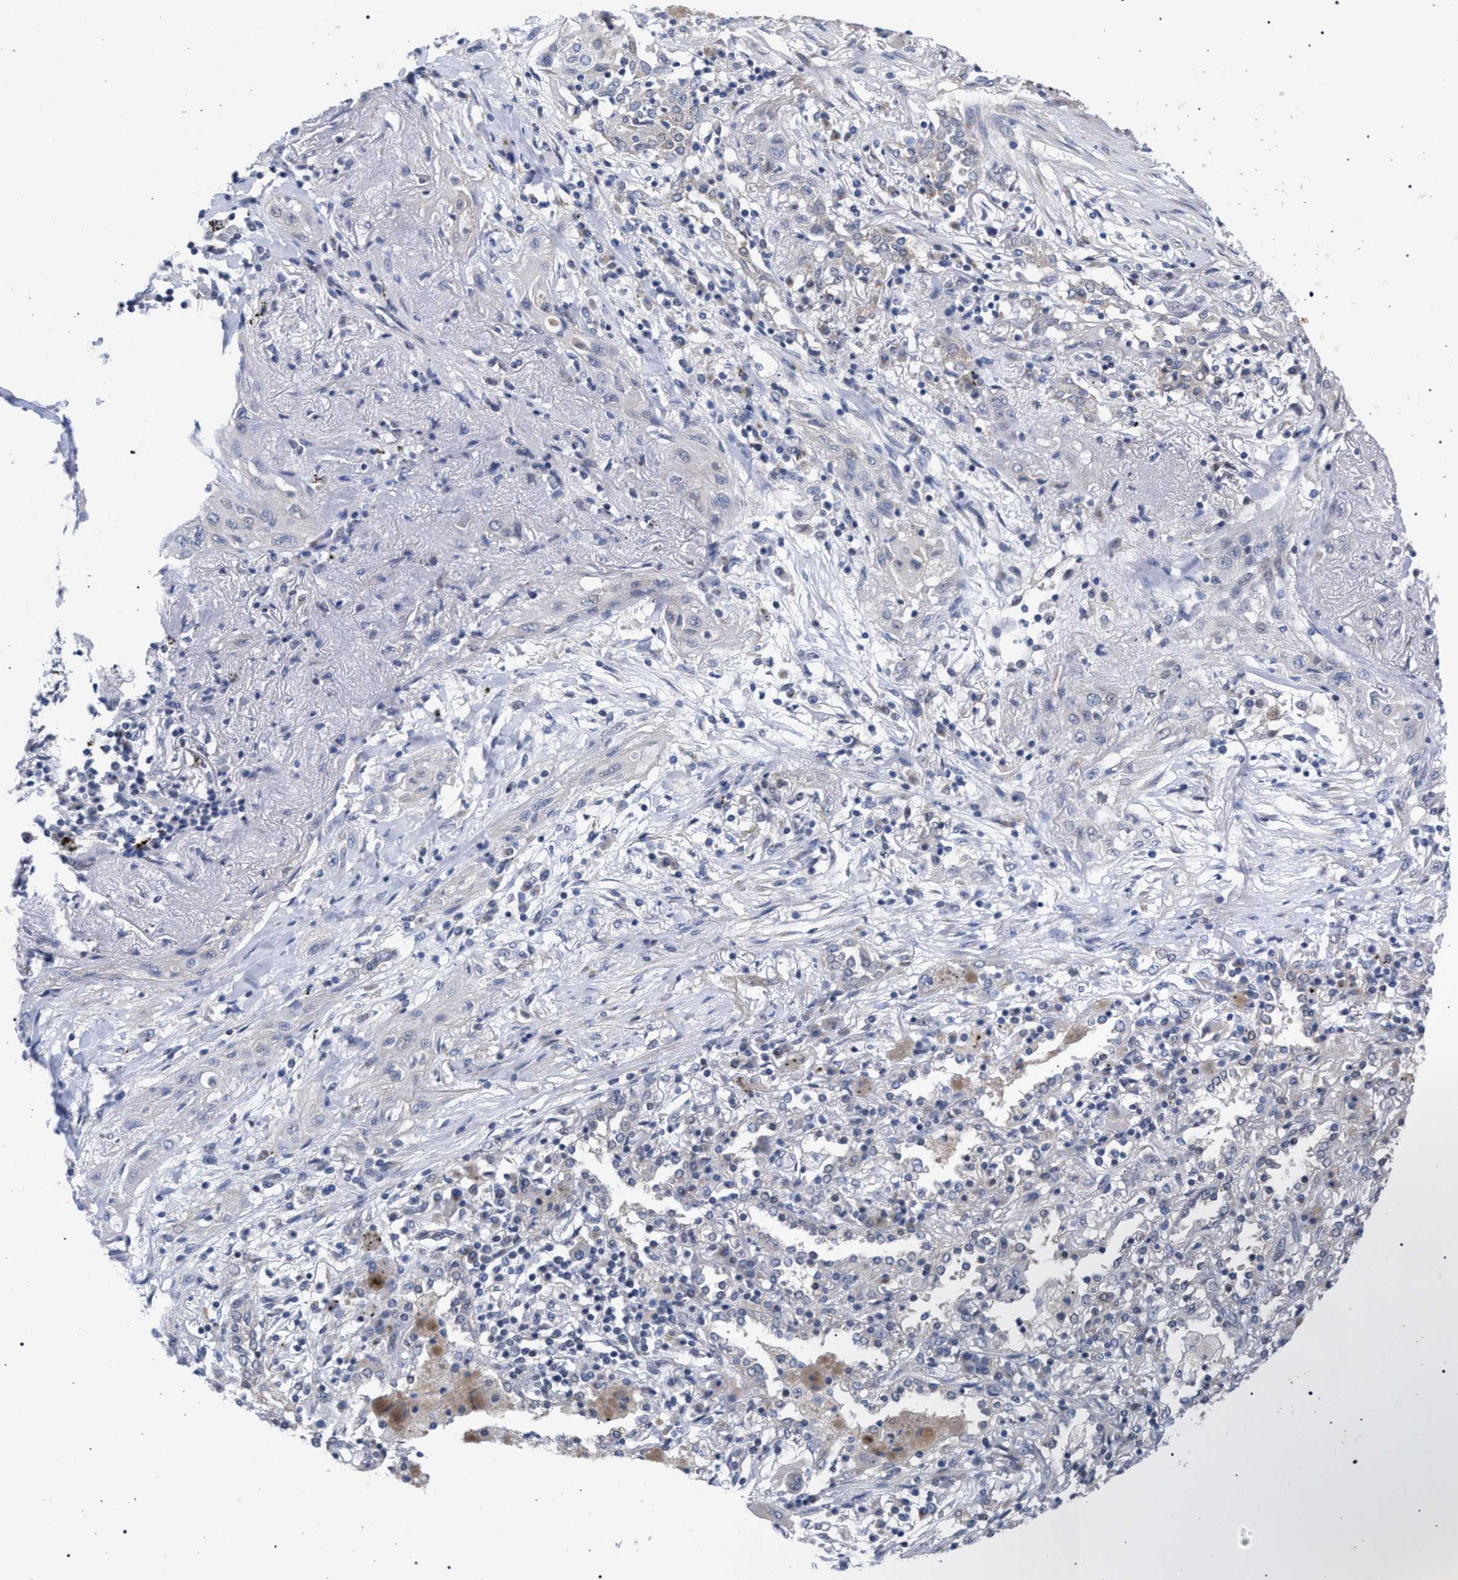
{"staining": {"intensity": "negative", "quantity": "none", "location": "none"}, "tissue": "lung cancer", "cell_type": "Tumor cells", "image_type": "cancer", "snomed": [{"axis": "morphology", "description": "Squamous cell carcinoma, NOS"}, {"axis": "topography", "description": "Lung"}], "caption": "IHC of squamous cell carcinoma (lung) demonstrates no expression in tumor cells.", "gene": "GOLGA2", "patient": {"sex": "female", "age": 47}}